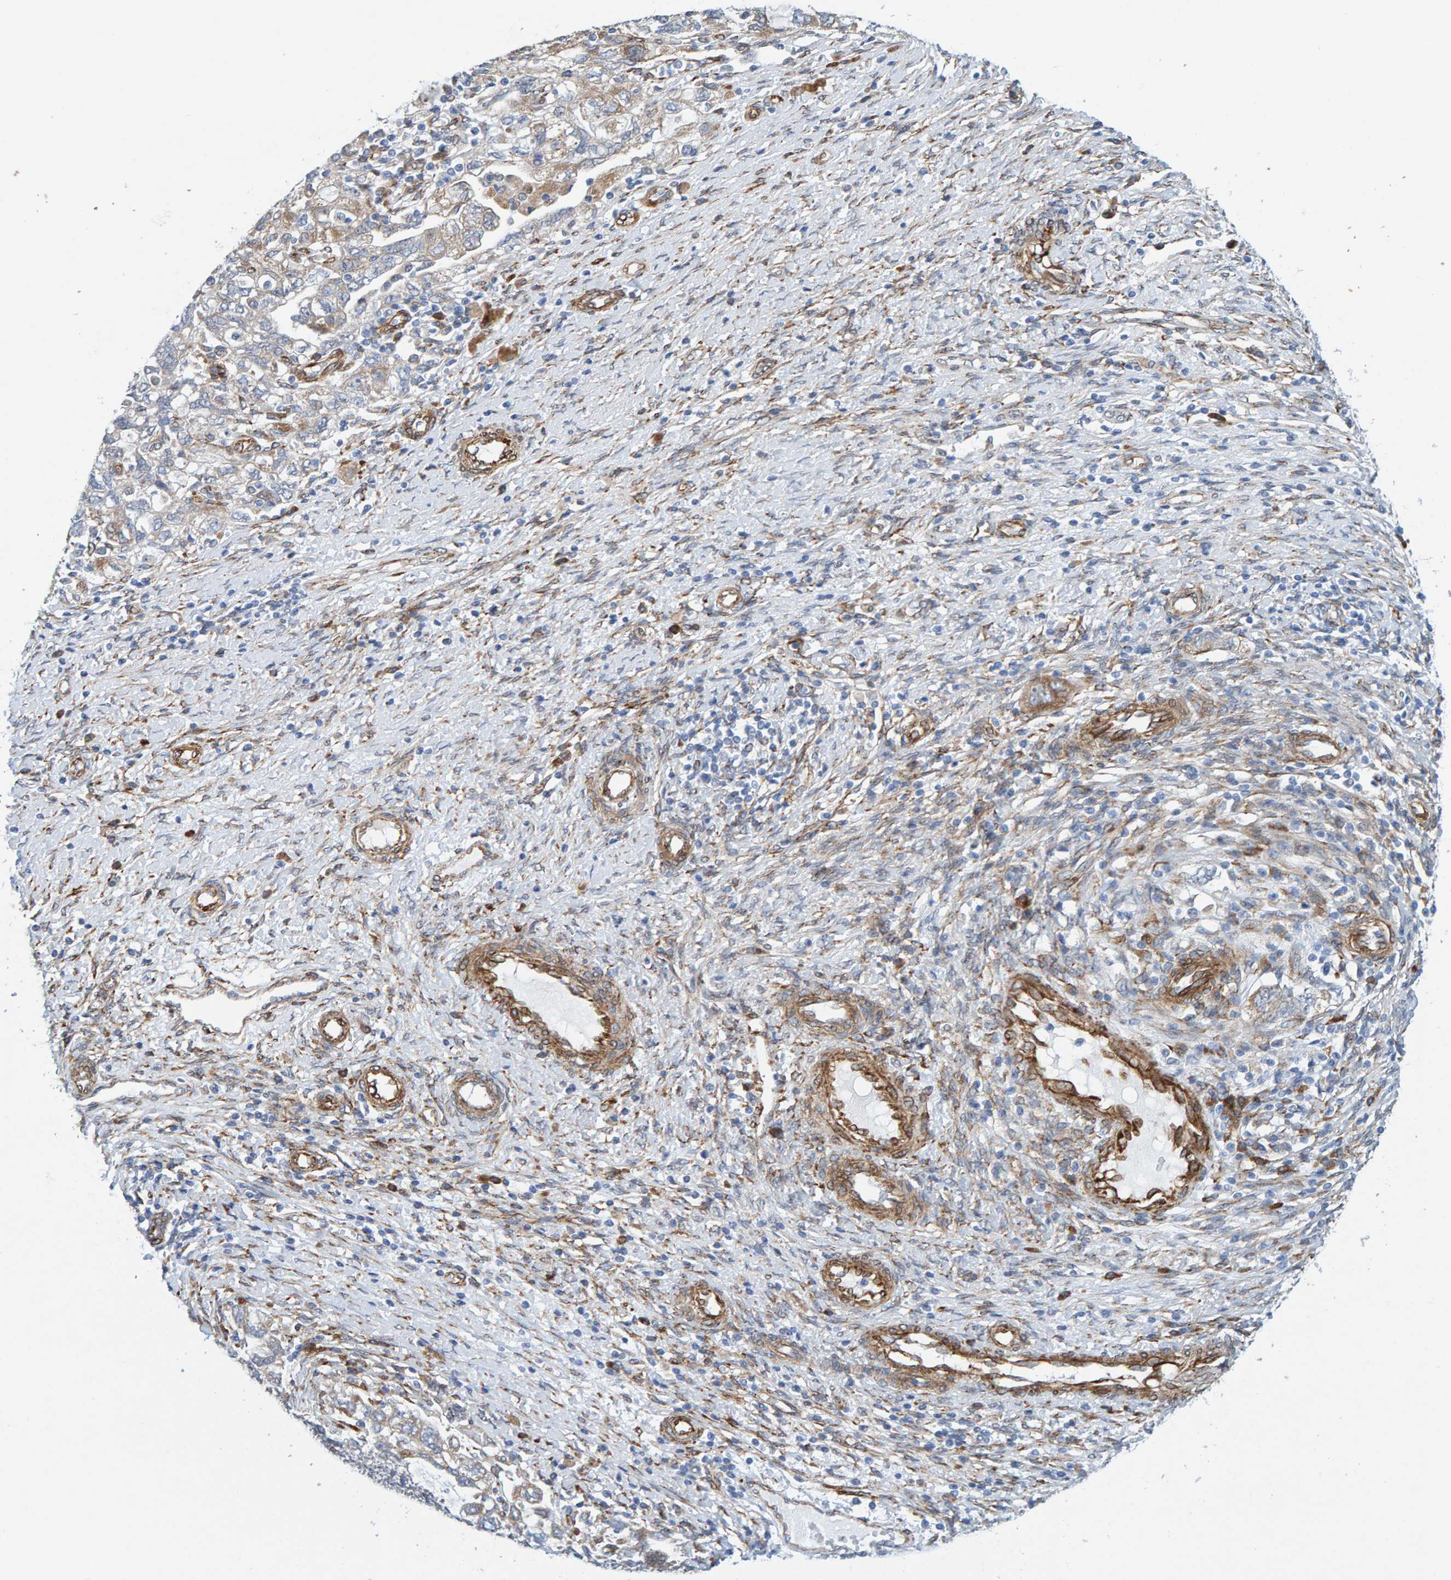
{"staining": {"intensity": "weak", "quantity": "<25%", "location": "cytoplasmic/membranous"}, "tissue": "ovarian cancer", "cell_type": "Tumor cells", "image_type": "cancer", "snomed": [{"axis": "morphology", "description": "Carcinoma, NOS"}, {"axis": "morphology", "description": "Cystadenocarcinoma, serous, NOS"}, {"axis": "topography", "description": "Ovary"}], "caption": "A high-resolution micrograph shows immunohistochemistry (IHC) staining of ovarian cancer, which reveals no significant staining in tumor cells.", "gene": "MMP16", "patient": {"sex": "female", "age": 69}}